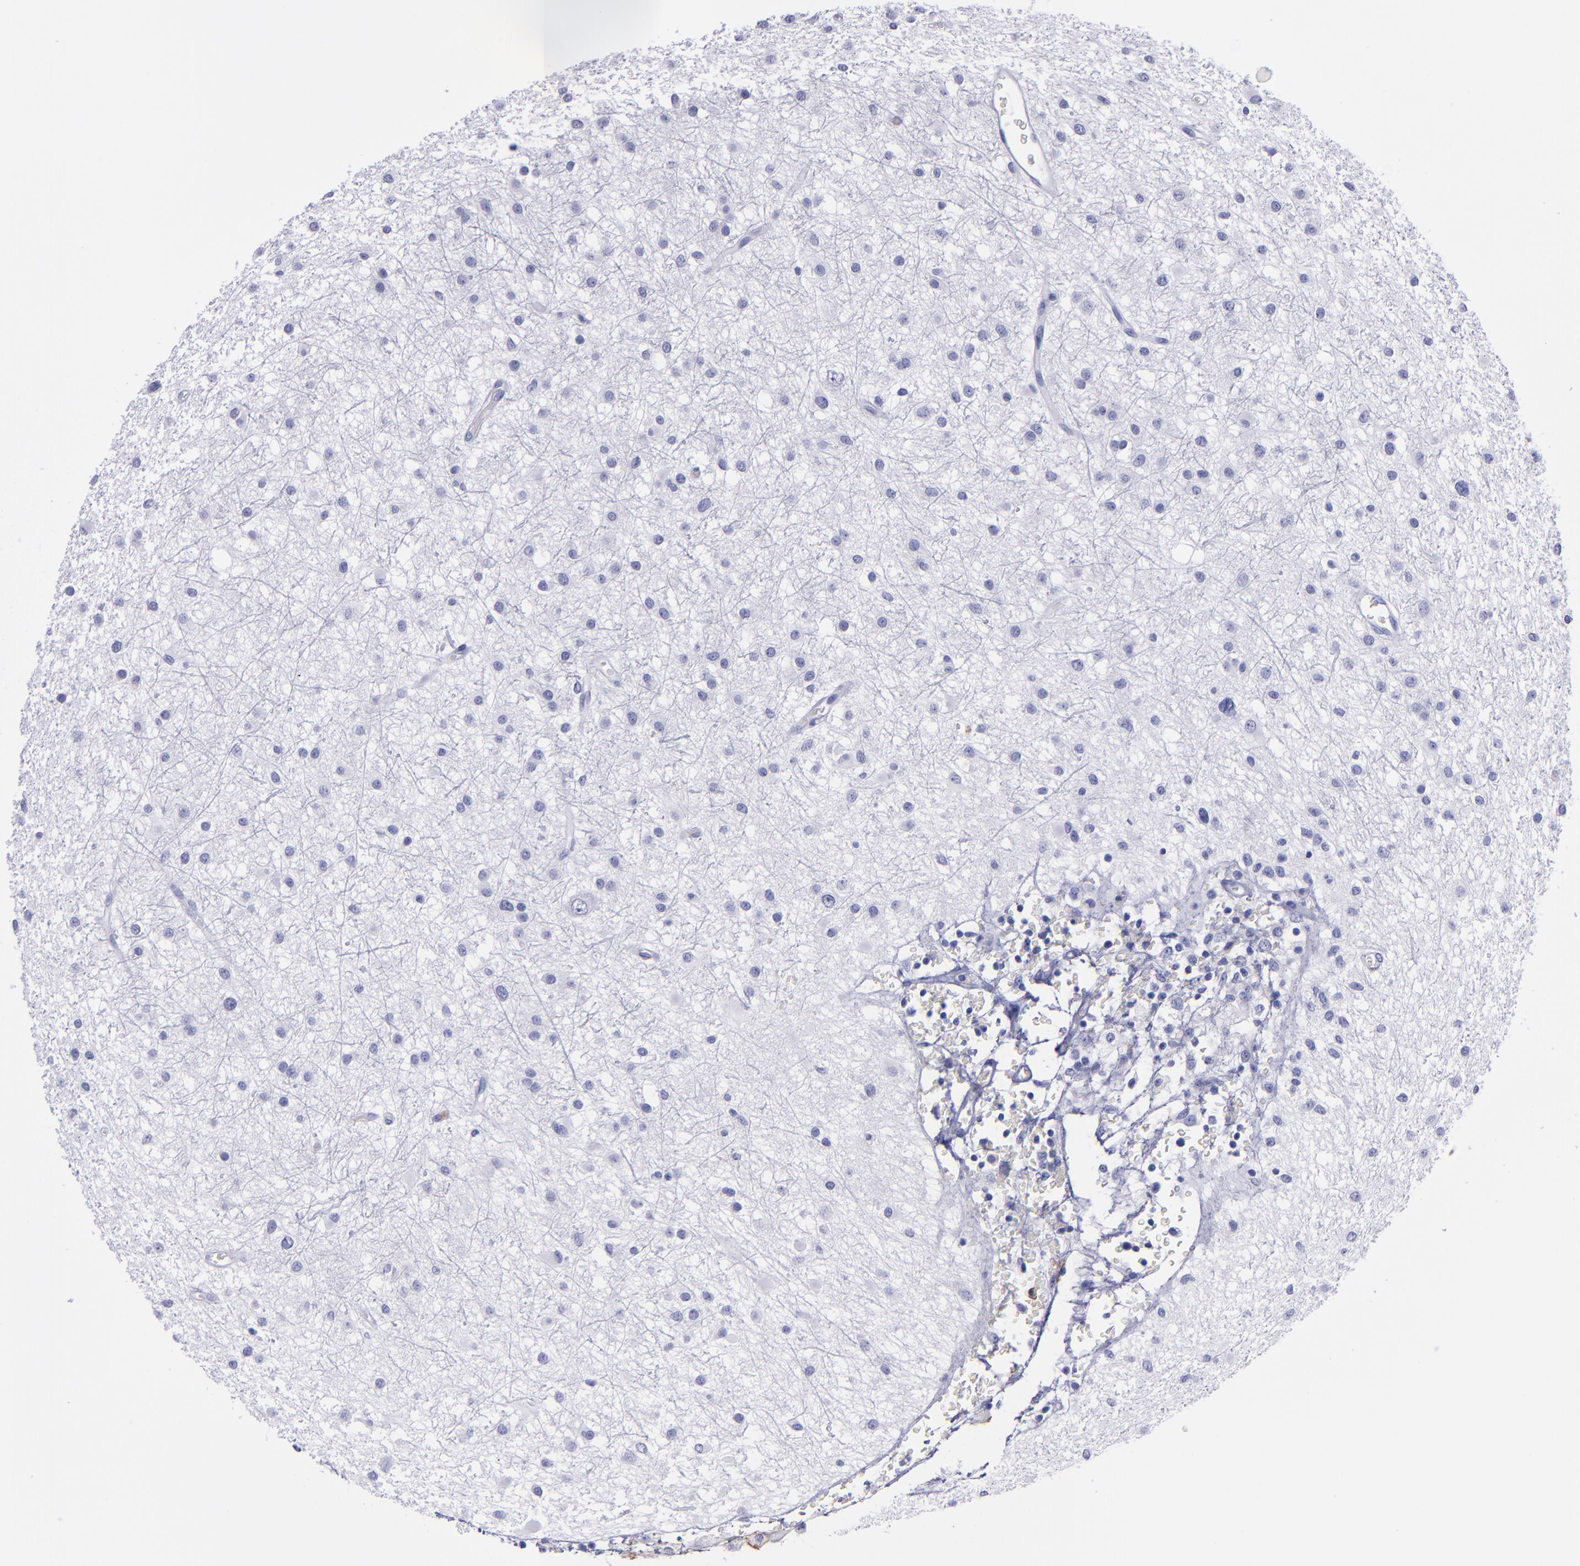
{"staining": {"intensity": "negative", "quantity": "none", "location": "none"}, "tissue": "glioma", "cell_type": "Tumor cells", "image_type": "cancer", "snomed": [{"axis": "morphology", "description": "Glioma, malignant, Low grade"}, {"axis": "topography", "description": "Brain"}], "caption": "Human malignant low-grade glioma stained for a protein using immunohistochemistry (IHC) reveals no expression in tumor cells.", "gene": "CR1", "patient": {"sex": "female", "age": 36}}